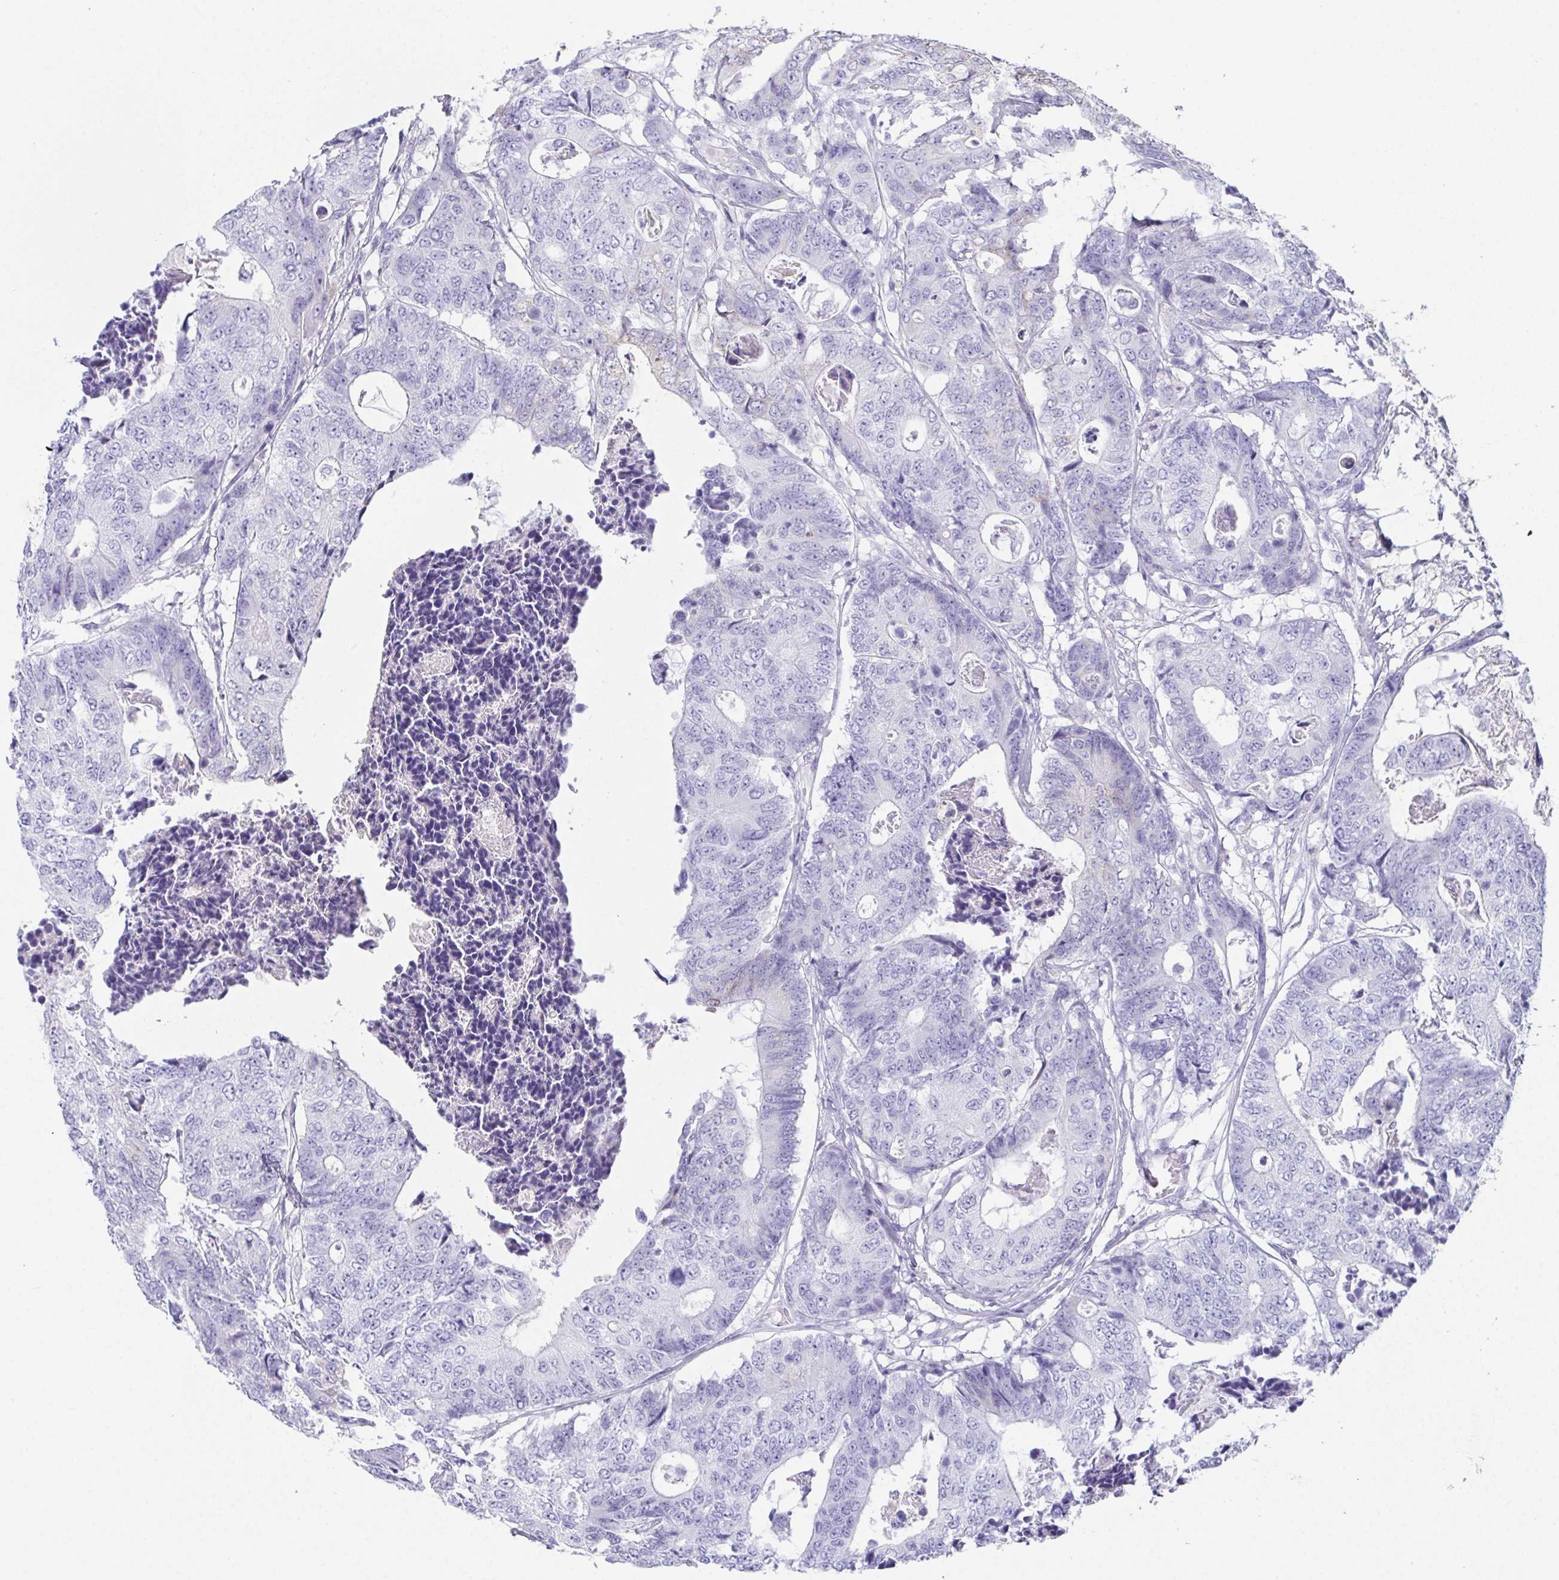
{"staining": {"intensity": "negative", "quantity": "none", "location": "none"}, "tissue": "colorectal cancer", "cell_type": "Tumor cells", "image_type": "cancer", "snomed": [{"axis": "morphology", "description": "Adenocarcinoma, NOS"}, {"axis": "topography", "description": "Colon"}], "caption": "This is an immunohistochemistry (IHC) photomicrograph of human colorectal cancer (adenocarcinoma). There is no positivity in tumor cells.", "gene": "TEX19", "patient": {"sex": "female", "age": 48}}